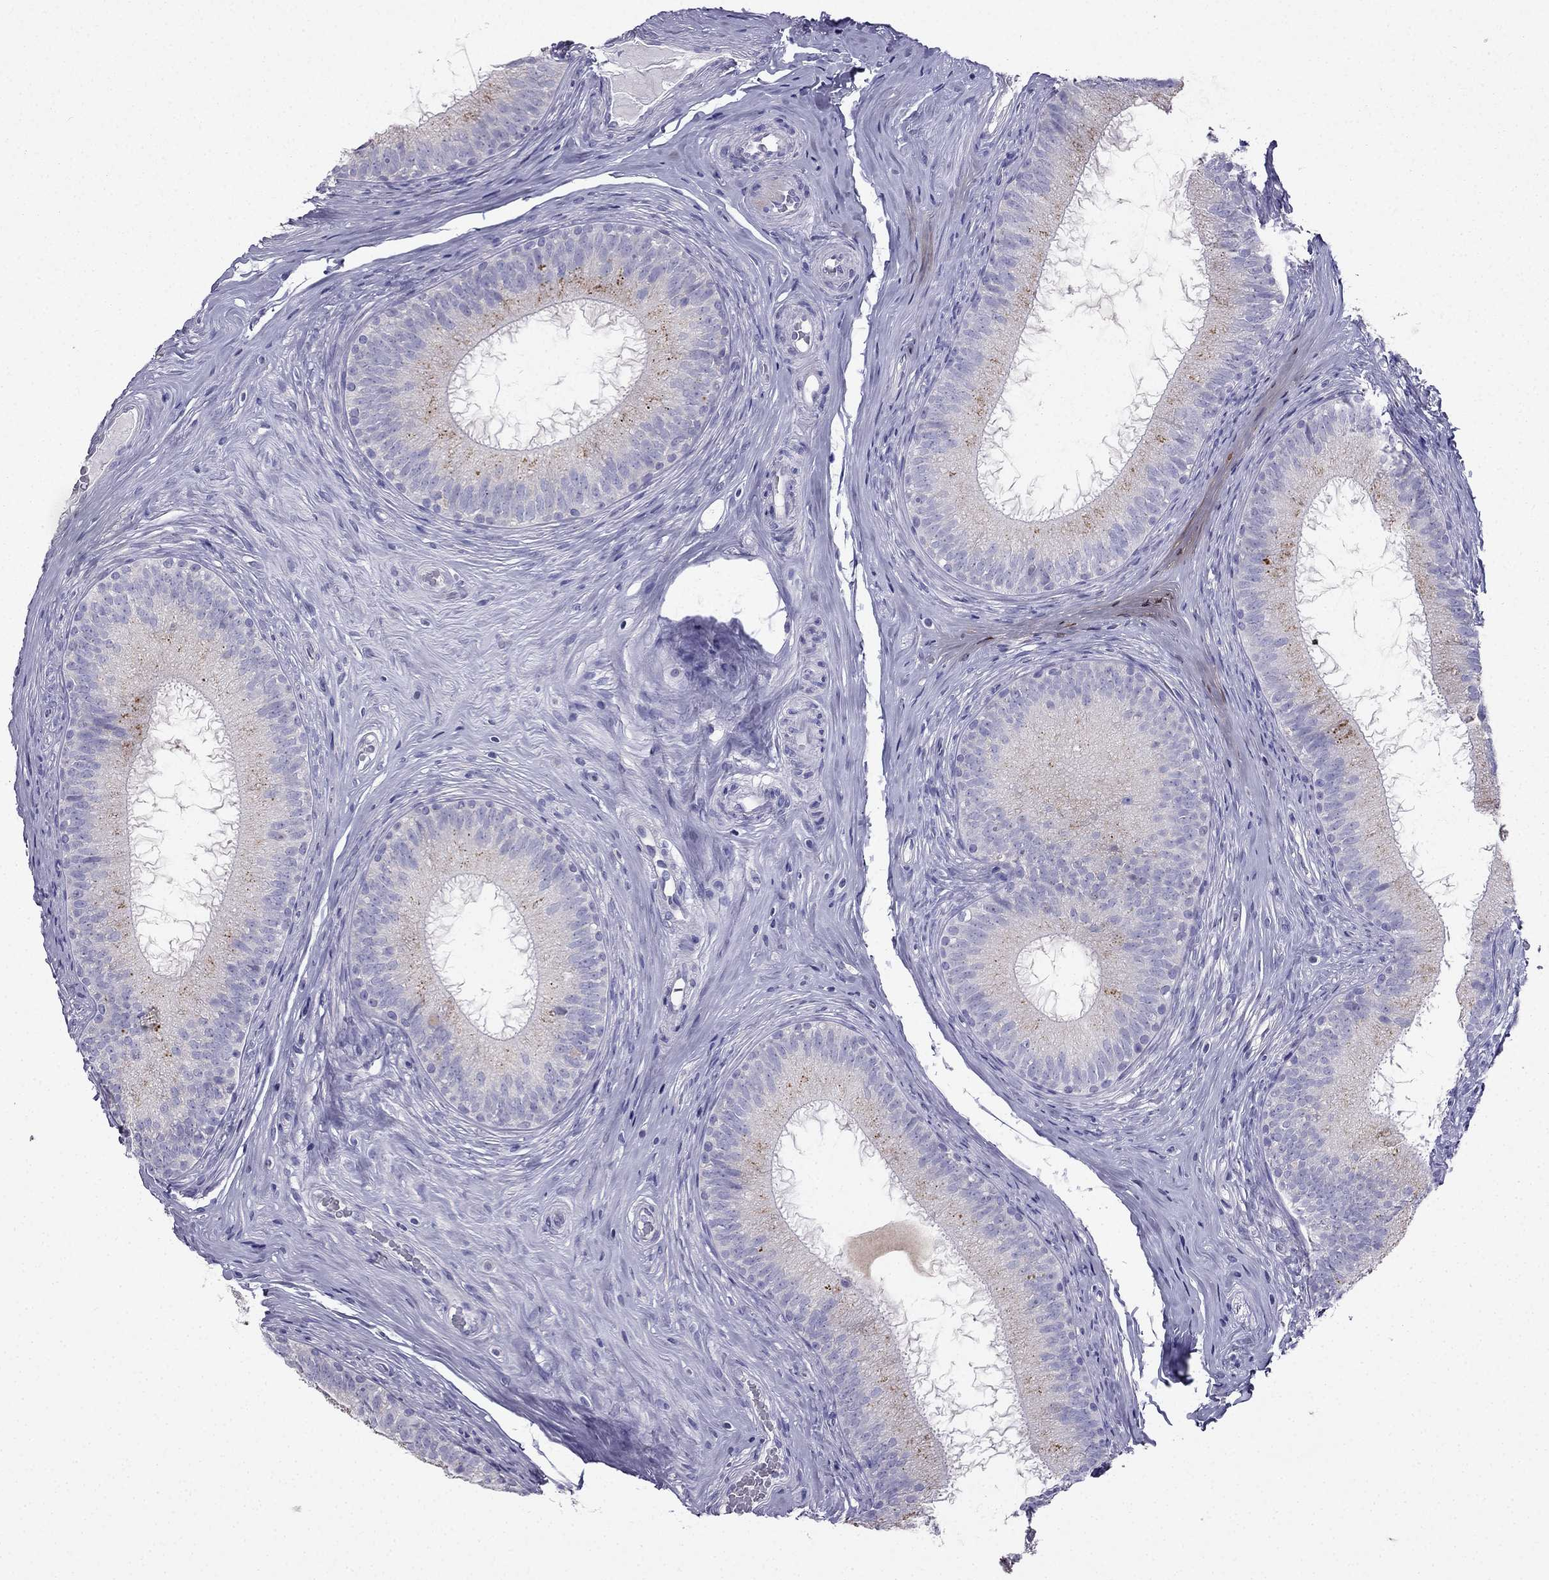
{"staining": {"intensity": "negative", "quantity": "none", "location": "none"}, "tissue": "epididymis", "cell_type": "Glandular cells", "image_type": "normal", "snomed": [{"axis": "morphology", "description": "Normal tissue, NOS"}, {"axis": "morphology", "description": "Carcinoma, Embryonal, NOS"}, {"axis": "topography", "description": "Testis"}, {"axis": "topography", "description": "Epididymis"}], "caption": "The histopathology image reveals no significant expression in glandular cells of epididymis. Brightfield microscopy of immunohistochemistry (IHC) stained with DAB (brown) and hematoxylin (blue), captured at high magnification.", "gene": "PTH", "patient": {"sex": "male", "age": 24}}